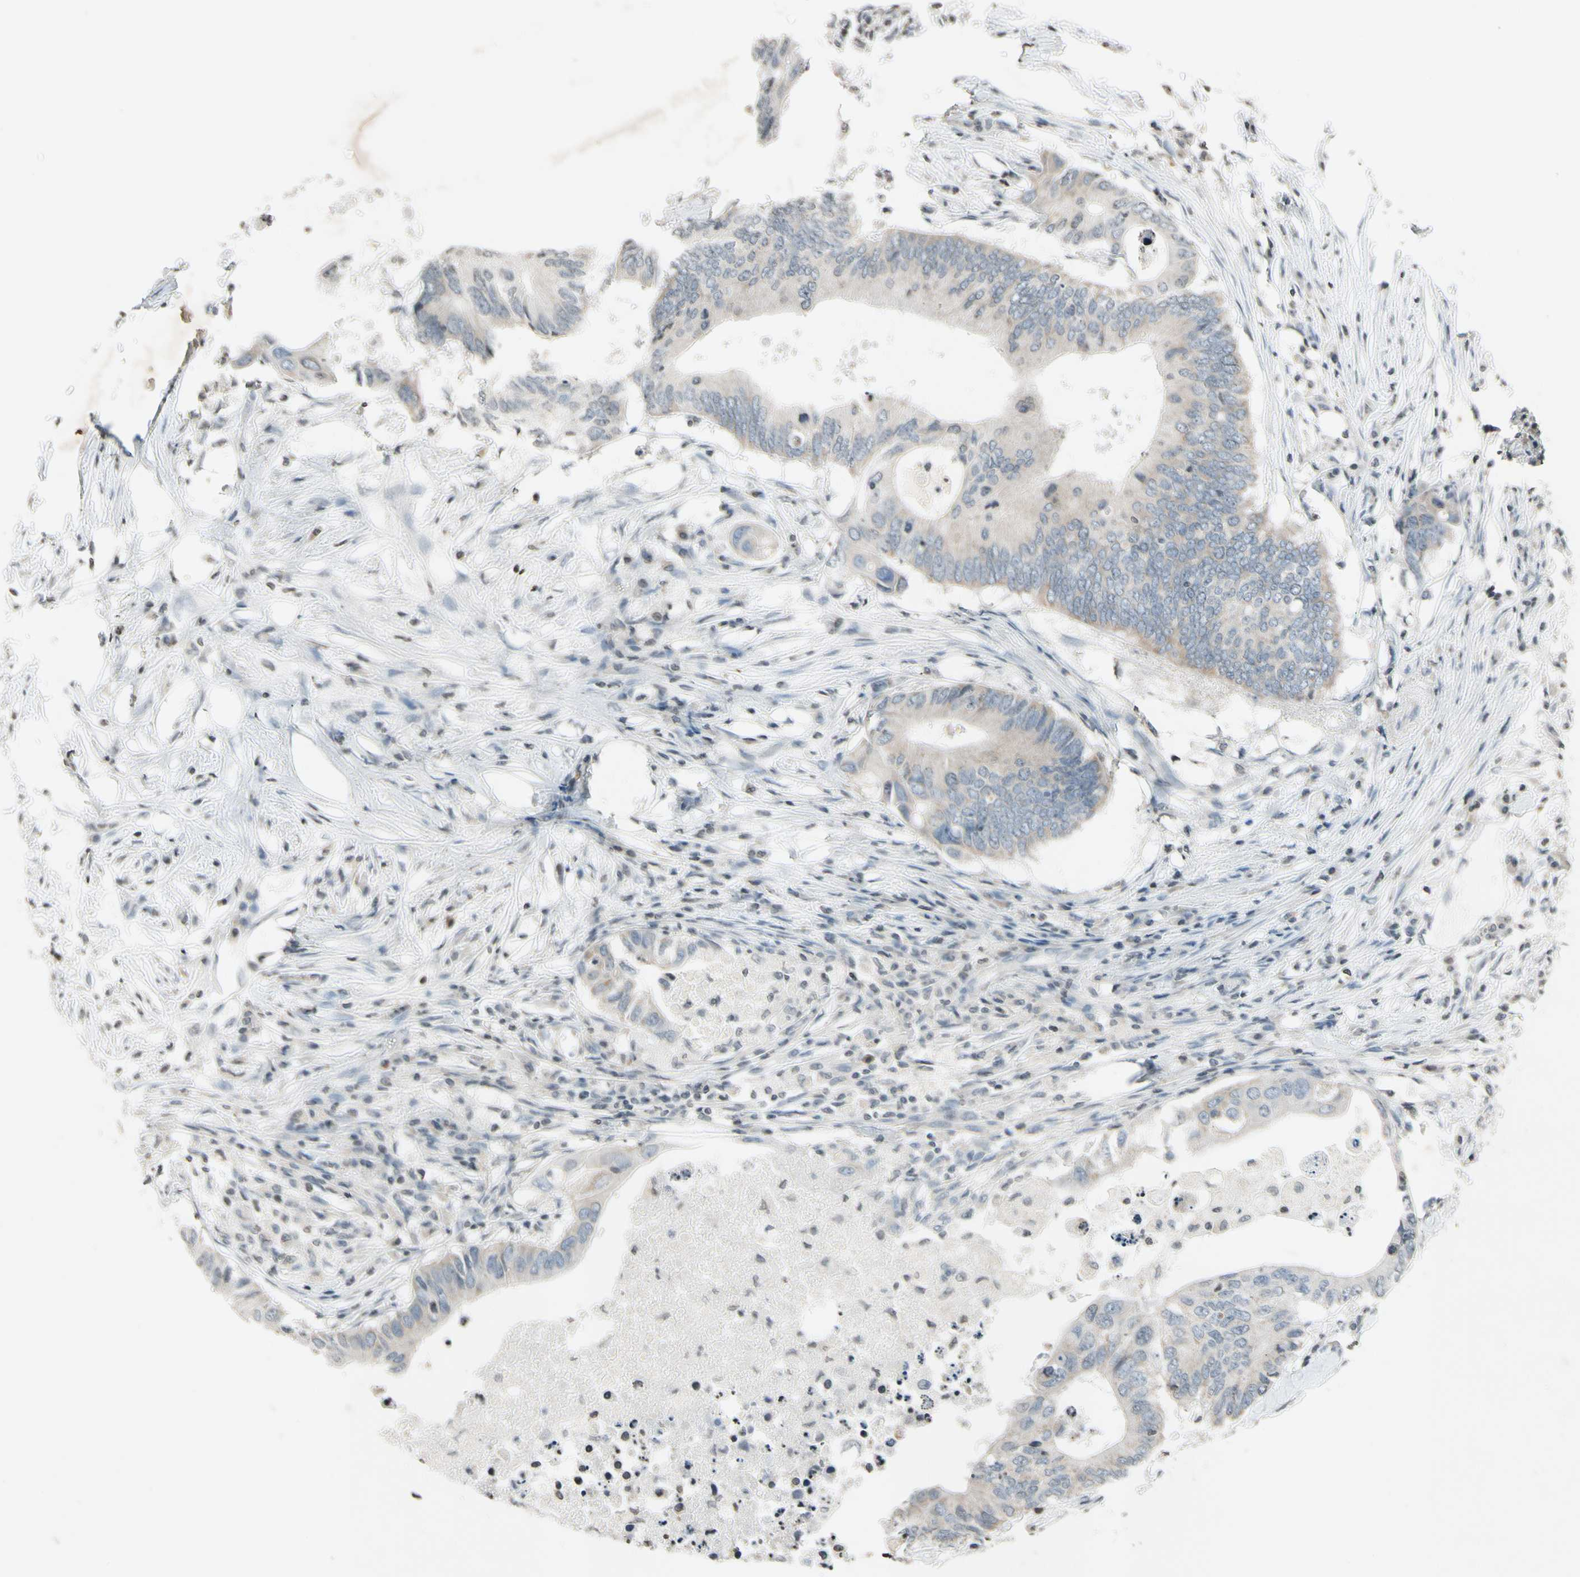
{"staining": {"intensity": "weak", "quantity": ">75%", "location": "cytoplasmic/membranous"}, "tissue": "colorectal cancer", "cell_type": "Tumor cells", "image_type": "cancer", "snomed": [{"axis": "morphology", "description": "Adenocarcinoma, NOS"}, {"axis": "topography", "description": "Colon"}], "caption": "Immunohistochemical staining of human colorectal adenocarcinoma displays weak cytoplasmic/membranous protein staining in about >75% of tumor cells.", "gene": "CLDN11", "patient": {"sex": "male", "age": 71}}